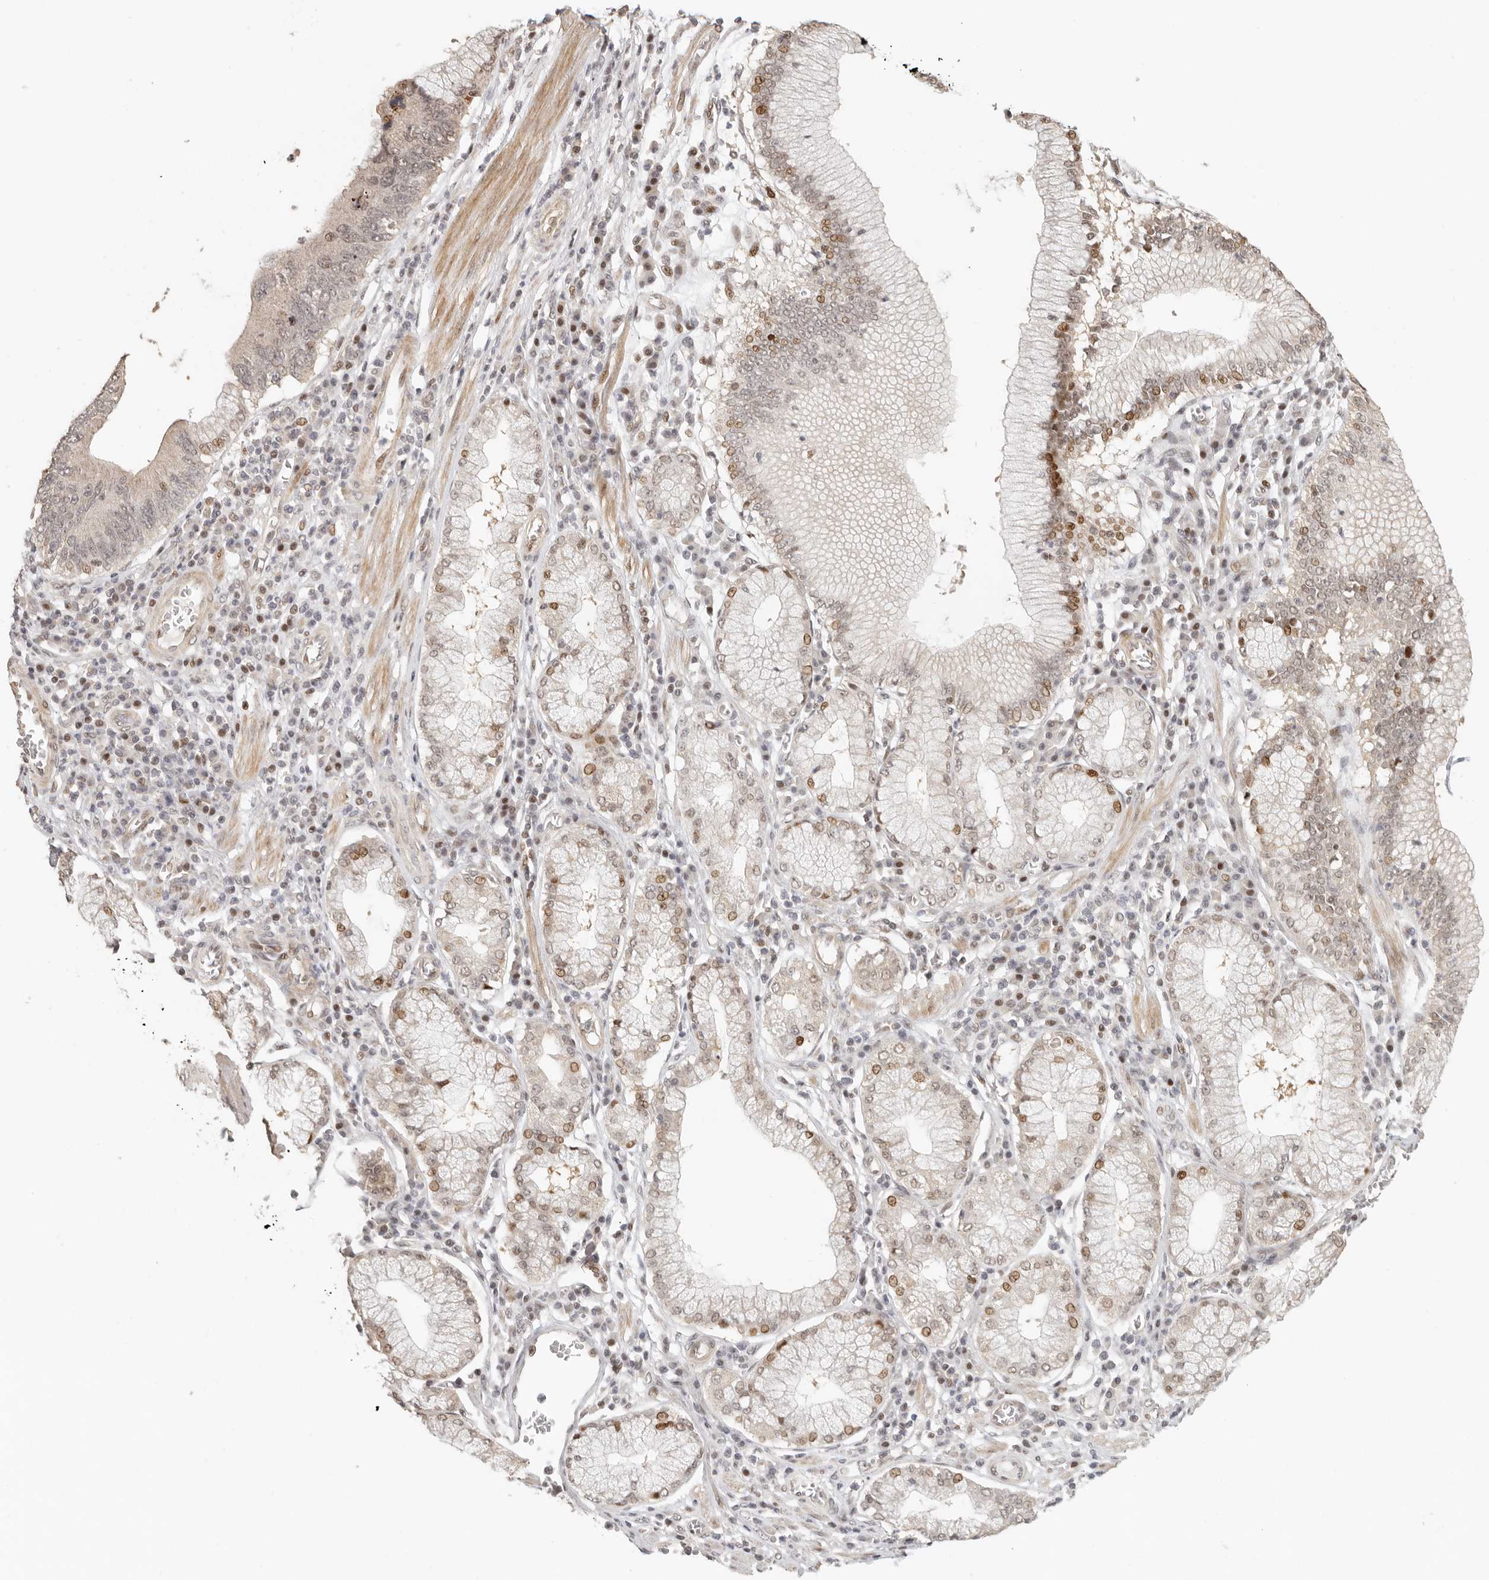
{"staining": {"intensity": "moderate", "quantity": "<25%", "location": "nuclear"}, "tissue": "stomach cancer", "cell_type": "Tumor cells", "image_type": "cancer", "snomed": [{"axis": "morphology", "description": "Adenocarcinoma, NOS"}, {"axis": "topography", "description": "Stomach"}], "caption": "Immunohistochemistry photomicrograph of neoplastic tissue: adenocarcinoma (stomach) stained using immunohistochemistry demonstrates low levels of moderate protein expression localized specifically in the nuclear of tumor cells, appearing as a nuclear brown color.", "gene": "GPBP1L1", "patient": {"sex": "male", "age": 59}}